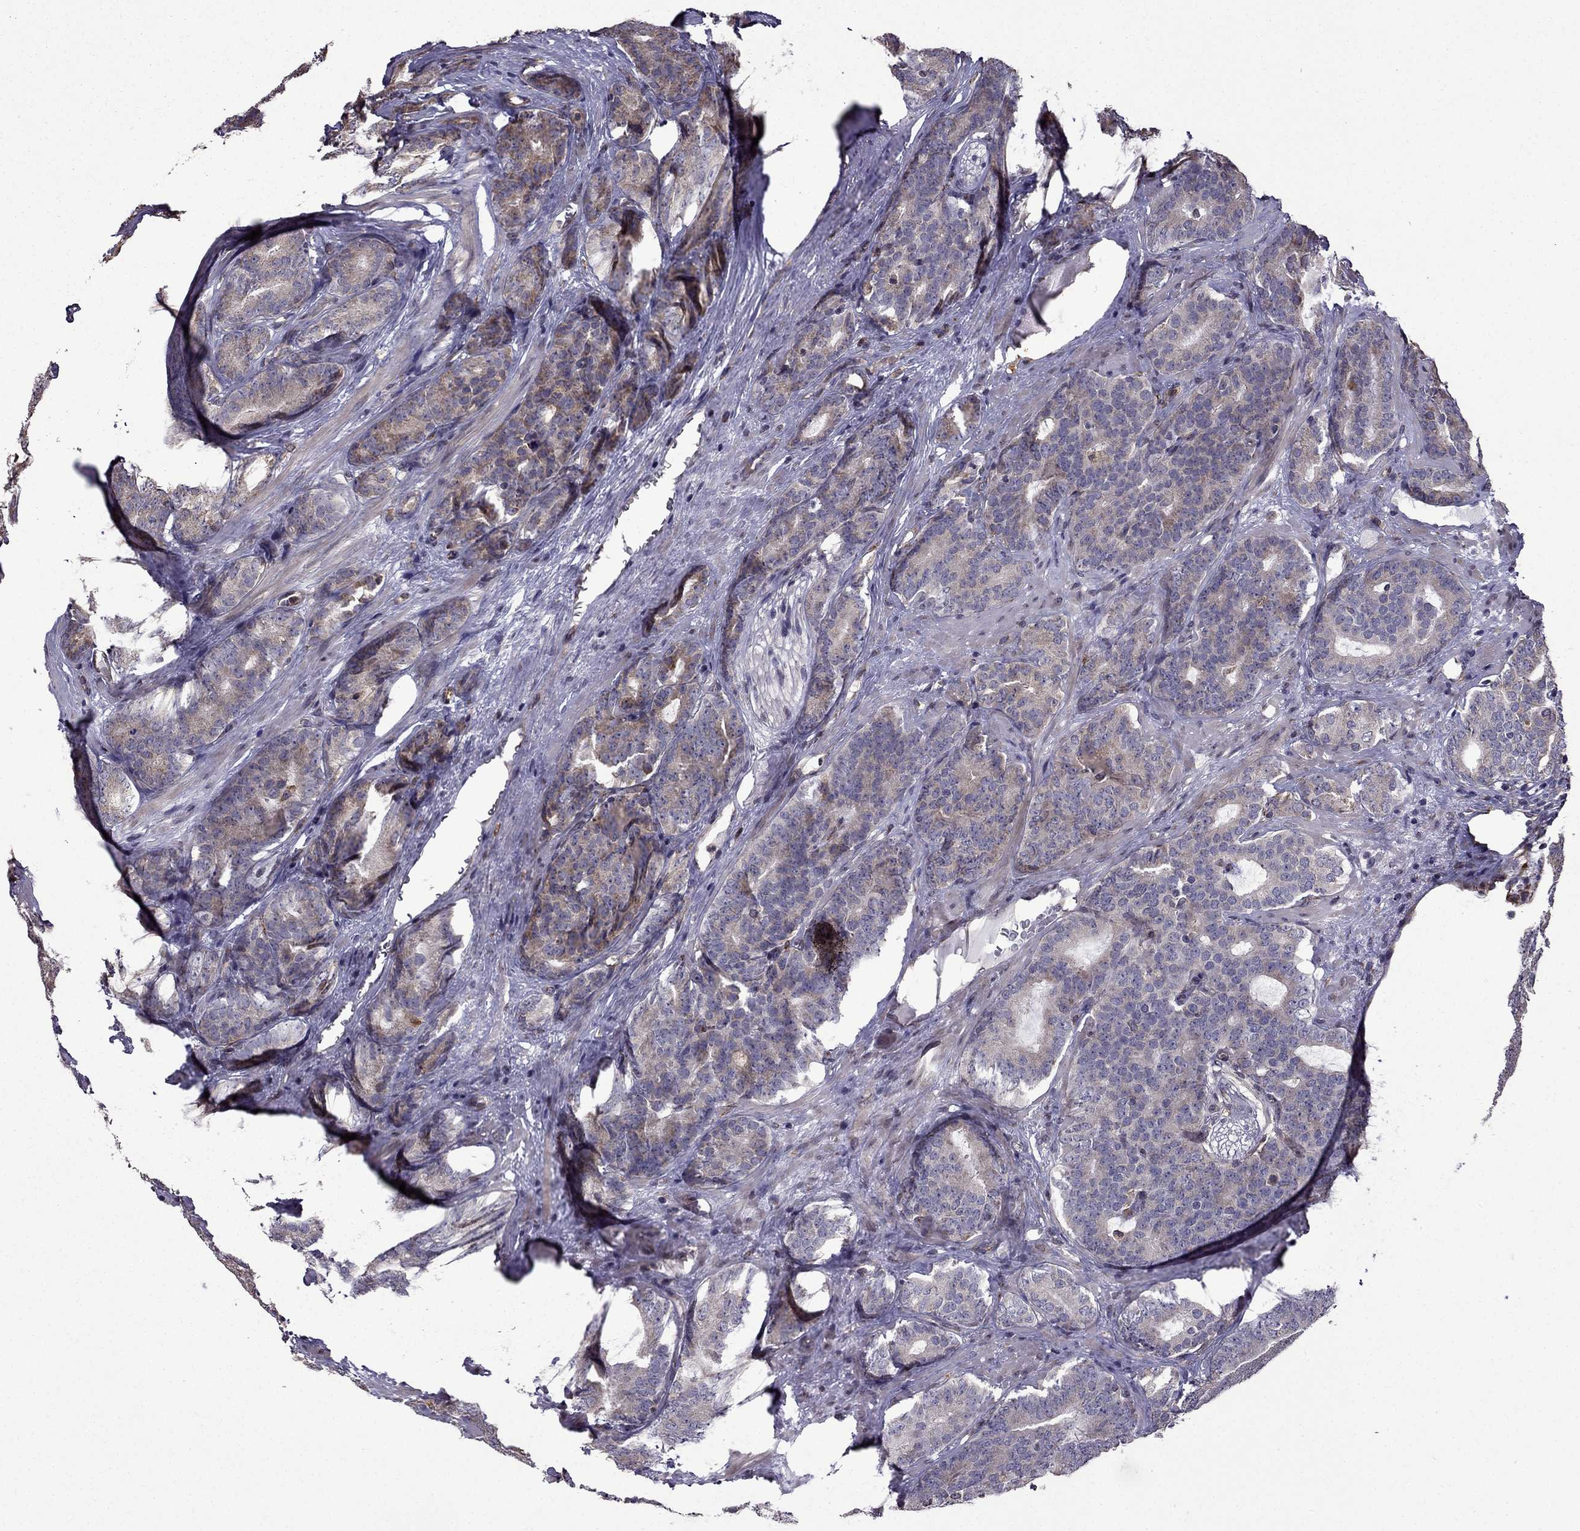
{"staining": {"intensity": "weak", "quantity": ">75%", "location": "cytoplasmic/membranous"}, "tissue": "prostate cancer", "cell_type": "Tumor cells", "image_type": "cancer", "snomed": [{"axis": "morphology", "description": "Adenocarcinoma, NOS"}, {"axis": "topography", "description": "Prostate"}], "caption": "A low amount of weak cytoplasmic/membranous staining is appreciated in about >75% of tumor cells in adenocarcinoma (prostate) tissue.", "gene": "IKBIP", "patient": {"sex": "male", "age": 71}}